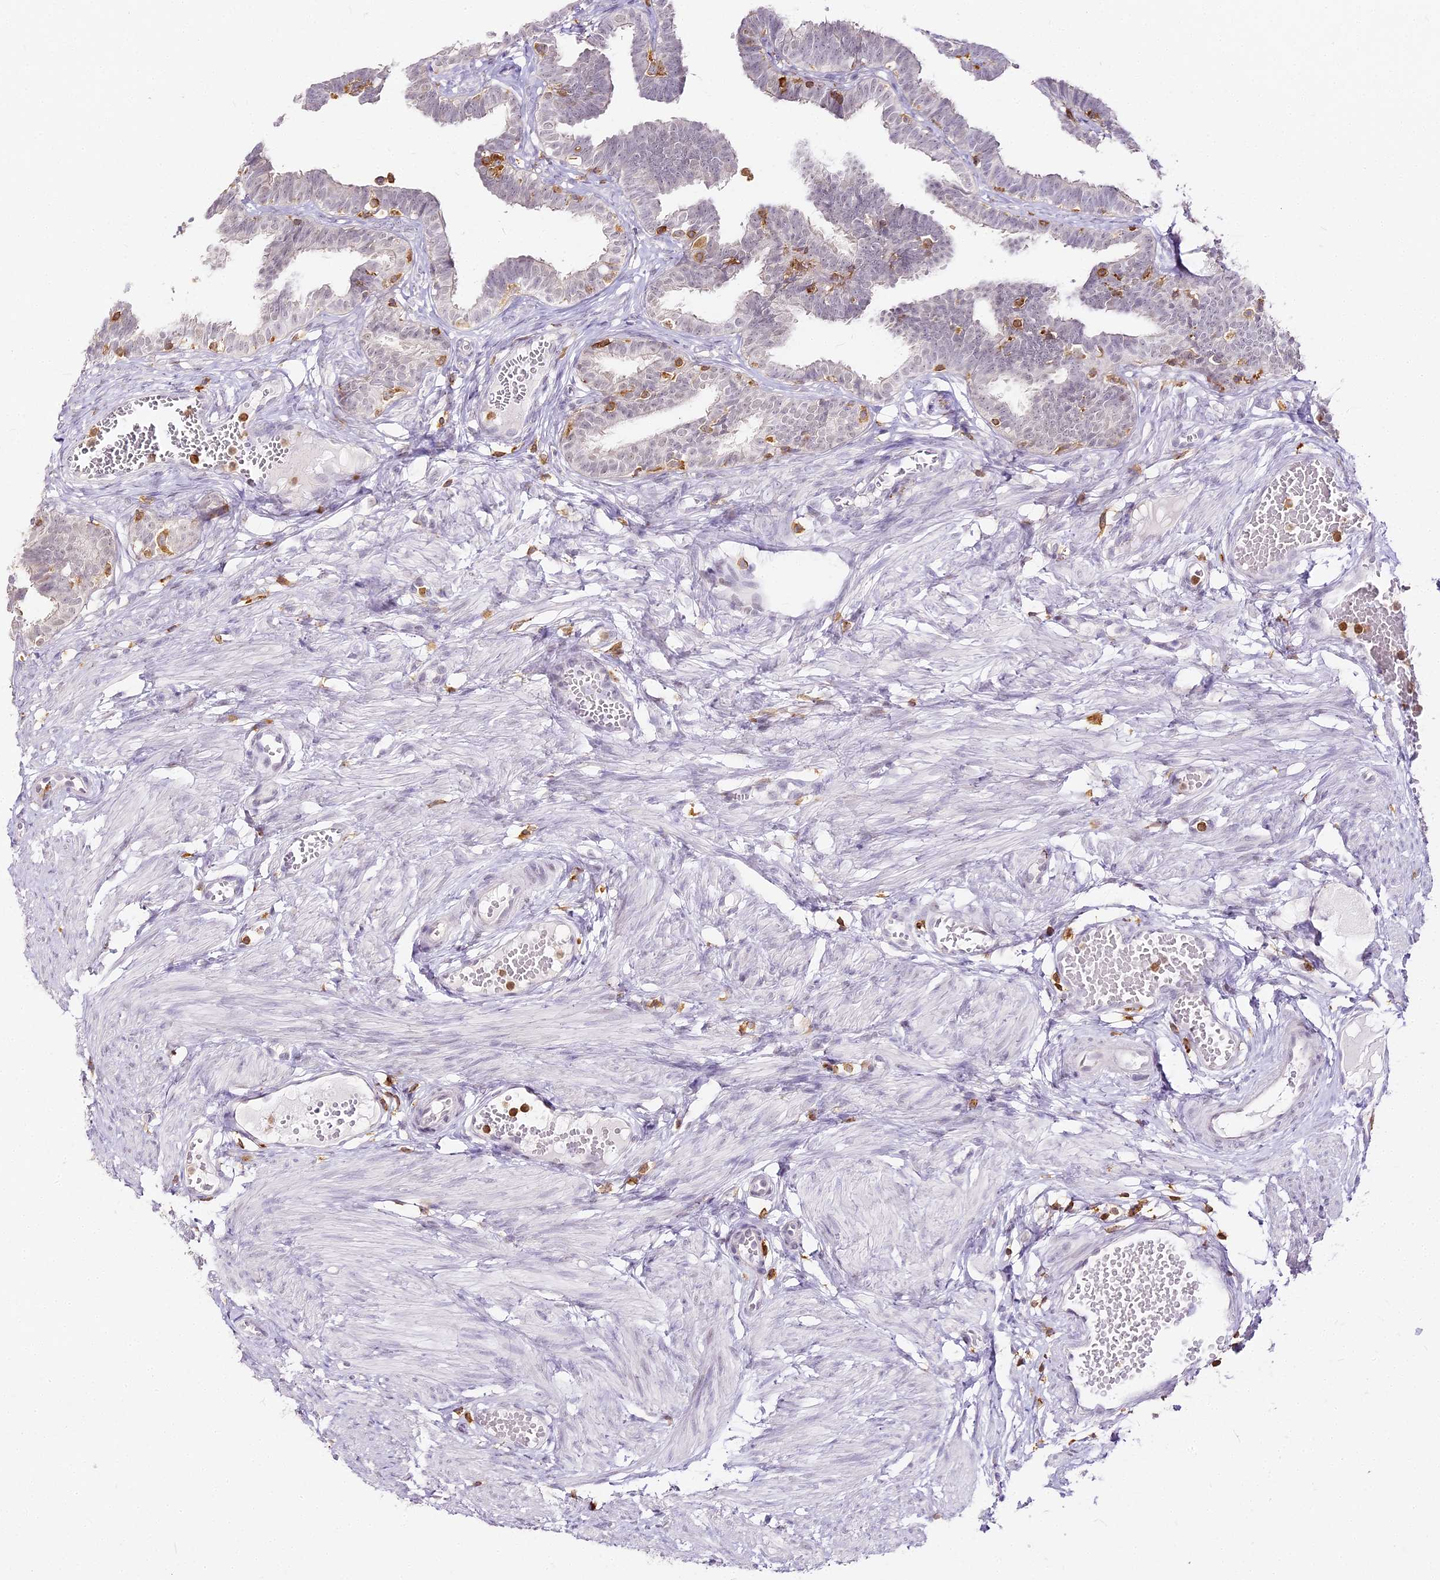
{"staining": {"intensity": "negative", "quantity": "none", "location": "none"}, "tissue": "fallopian tube", "cell_type": "Glandular cells", "image_type": "normal", "snomed": [{"axis": "morphology", "description": "Normal tissue, NOS"}, {"axis": "topography", "description": "Fallopian tube"}, {"axis": "topography", "description": "Ovary"}], "caption": "Fallopian tube was stained to show a protein in brown. There is no significant expression in glandular cells. The staining is performed using DAB brown chromogen with nuclei counter-stained in using hematoxylin.", "gene": "DOCK2", "patient": {"sex": "female", "age": 23}}